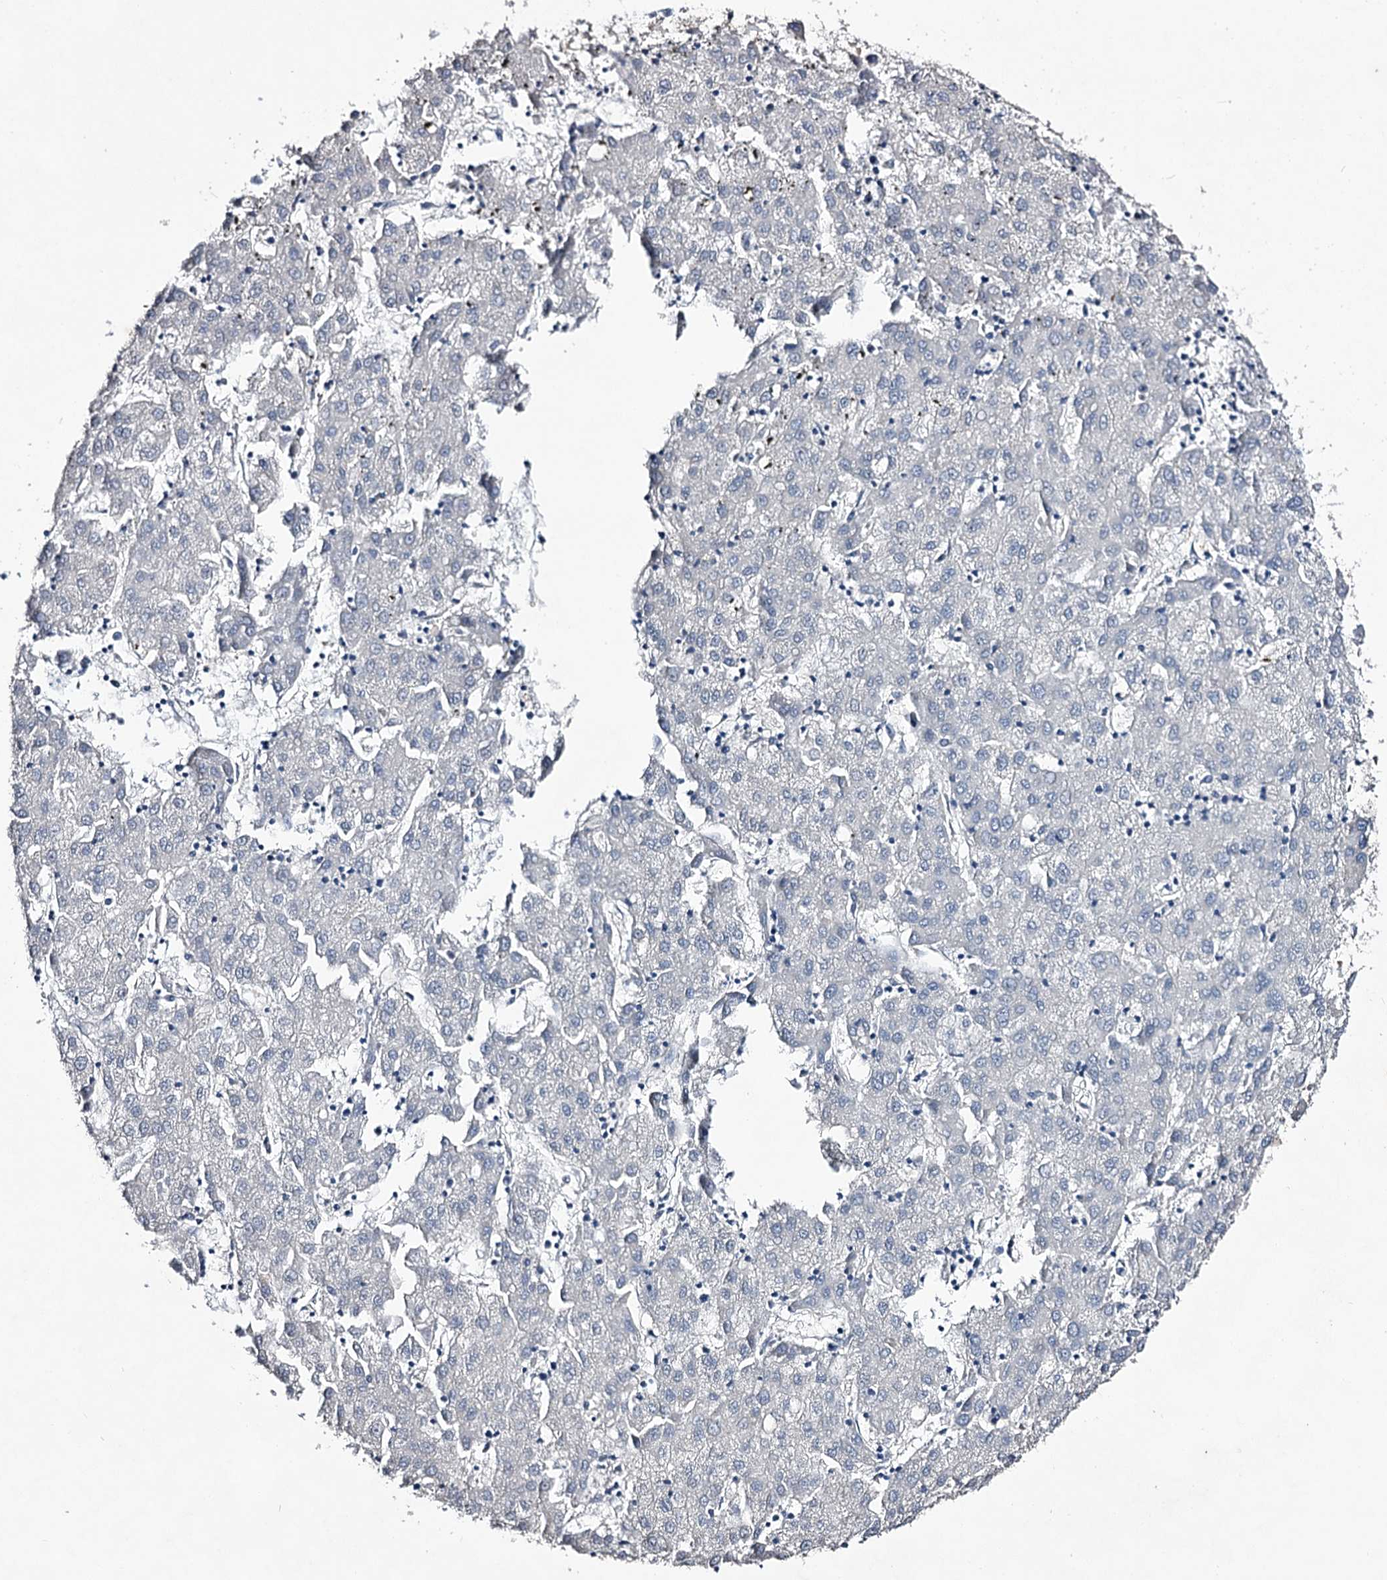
{"staining": {"intensity": "negative", "quantity": "none", "location": "none"}, "tissue": "liver cancer", "cell_type": "Tumor cells", "image_type": "cancer", "snomed": [{"axis": "morphology", "description": "Carcinoma, Hepatocellular, NOS"}, {"axis": "topography", "description": "Liver"}], "caption": "DAB (3,3'-diaminobenzidine) immunohistochemical staining of liver cancer exhibits no significant expression in tumor cells. (Immunohistochemistry, brightfield microscopy, high magnification).", "gene": "PLIN1", "patient": {"sex": "male", "age": 72}}